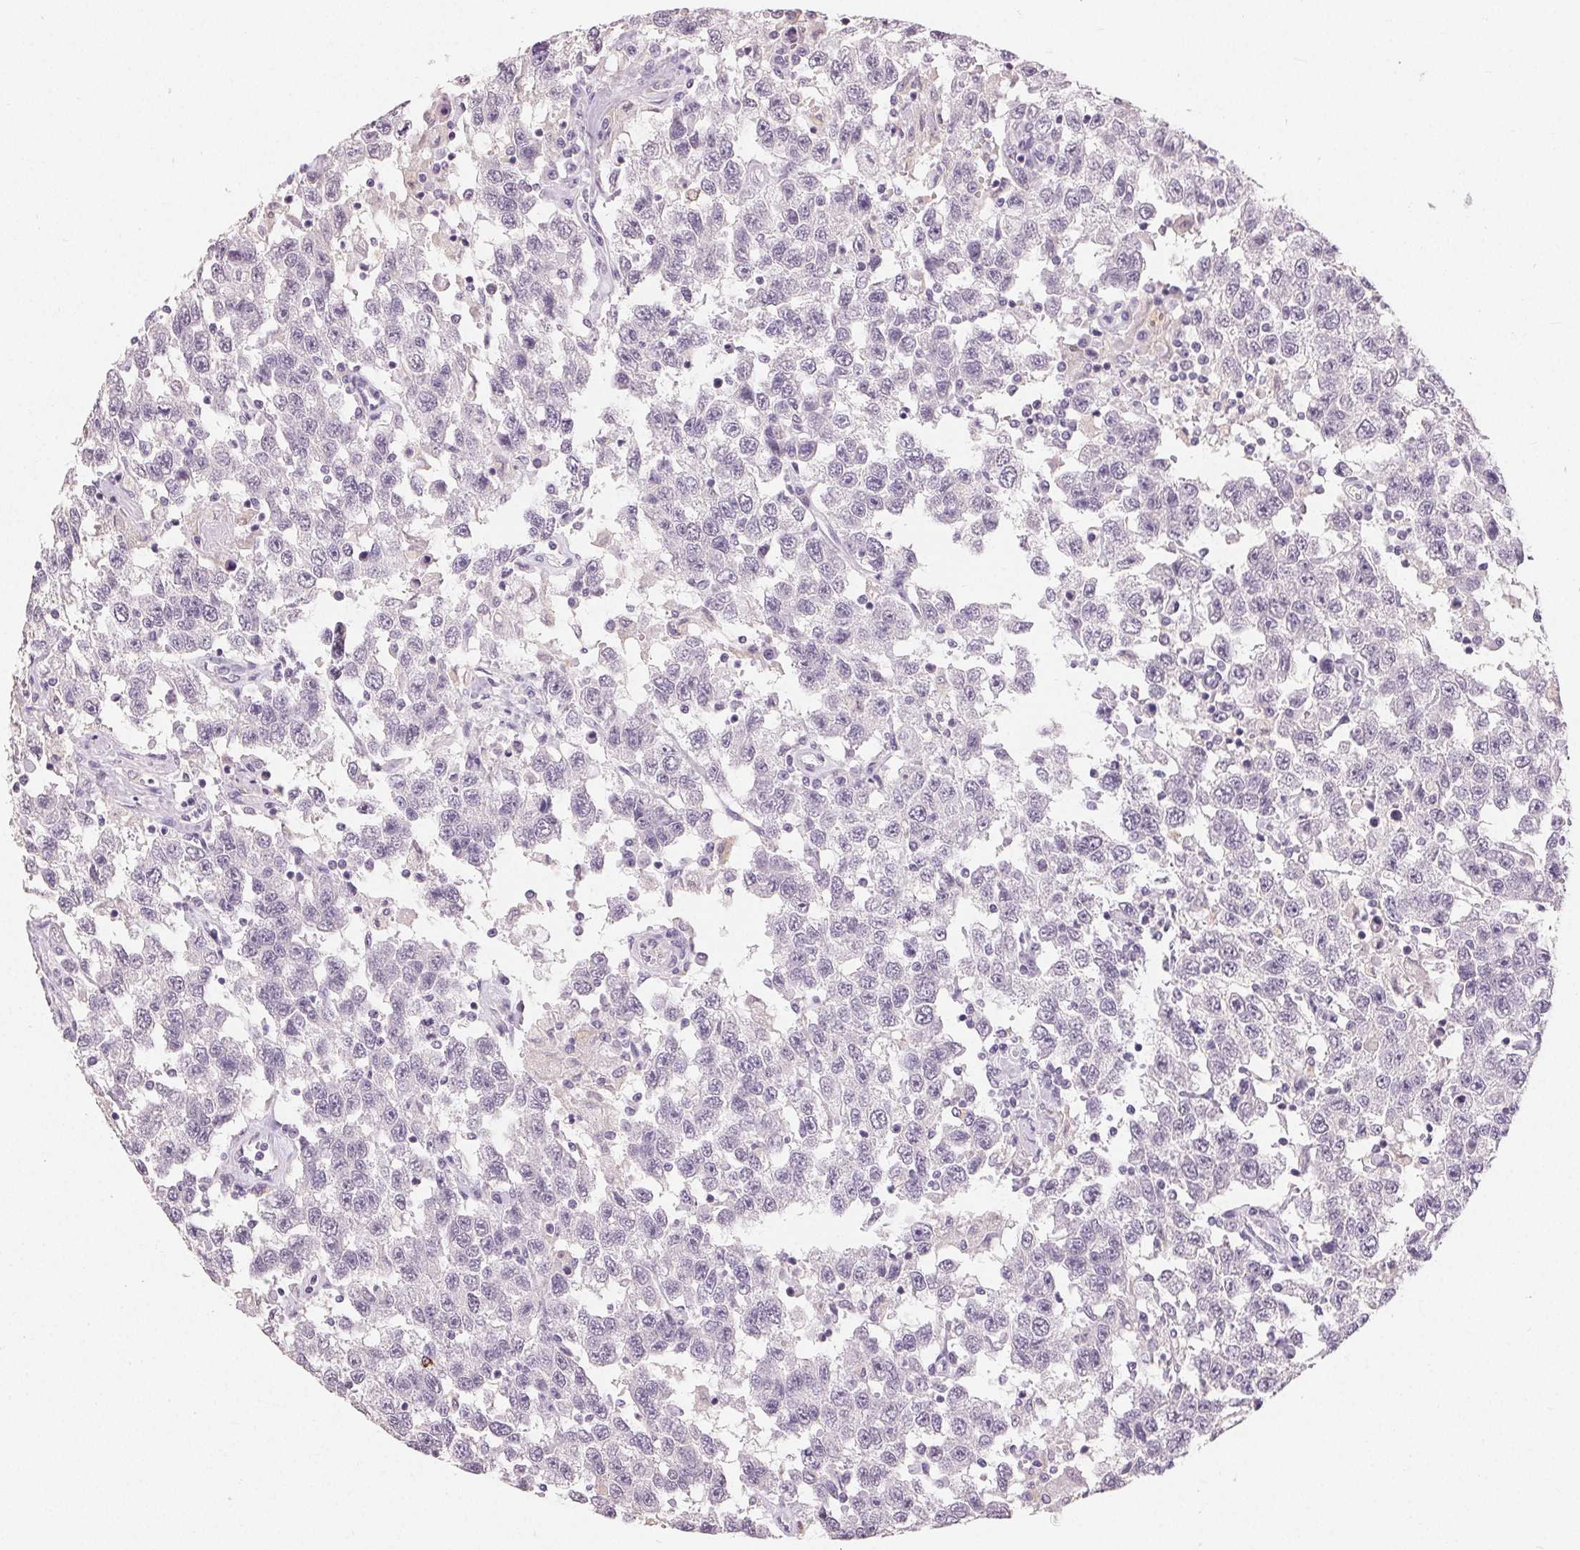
{"staining": {"intensity": "negative", "quantity": "none", "location": "none"}, "tissue": "testis cancer", "cell_type": "Tumor cells", "image_type": "cancer", "snomed": [{"axis": "morphology", "description": "Seminoma, NOS"}, {"axis": "topography", "description": "Testis"}], "caption": "This is an IHC image of testis cancer (seminoma). There is no expression in tumor cells.", "gene": "TMEM174", "patient": {"sex": "male", "age": 41}}